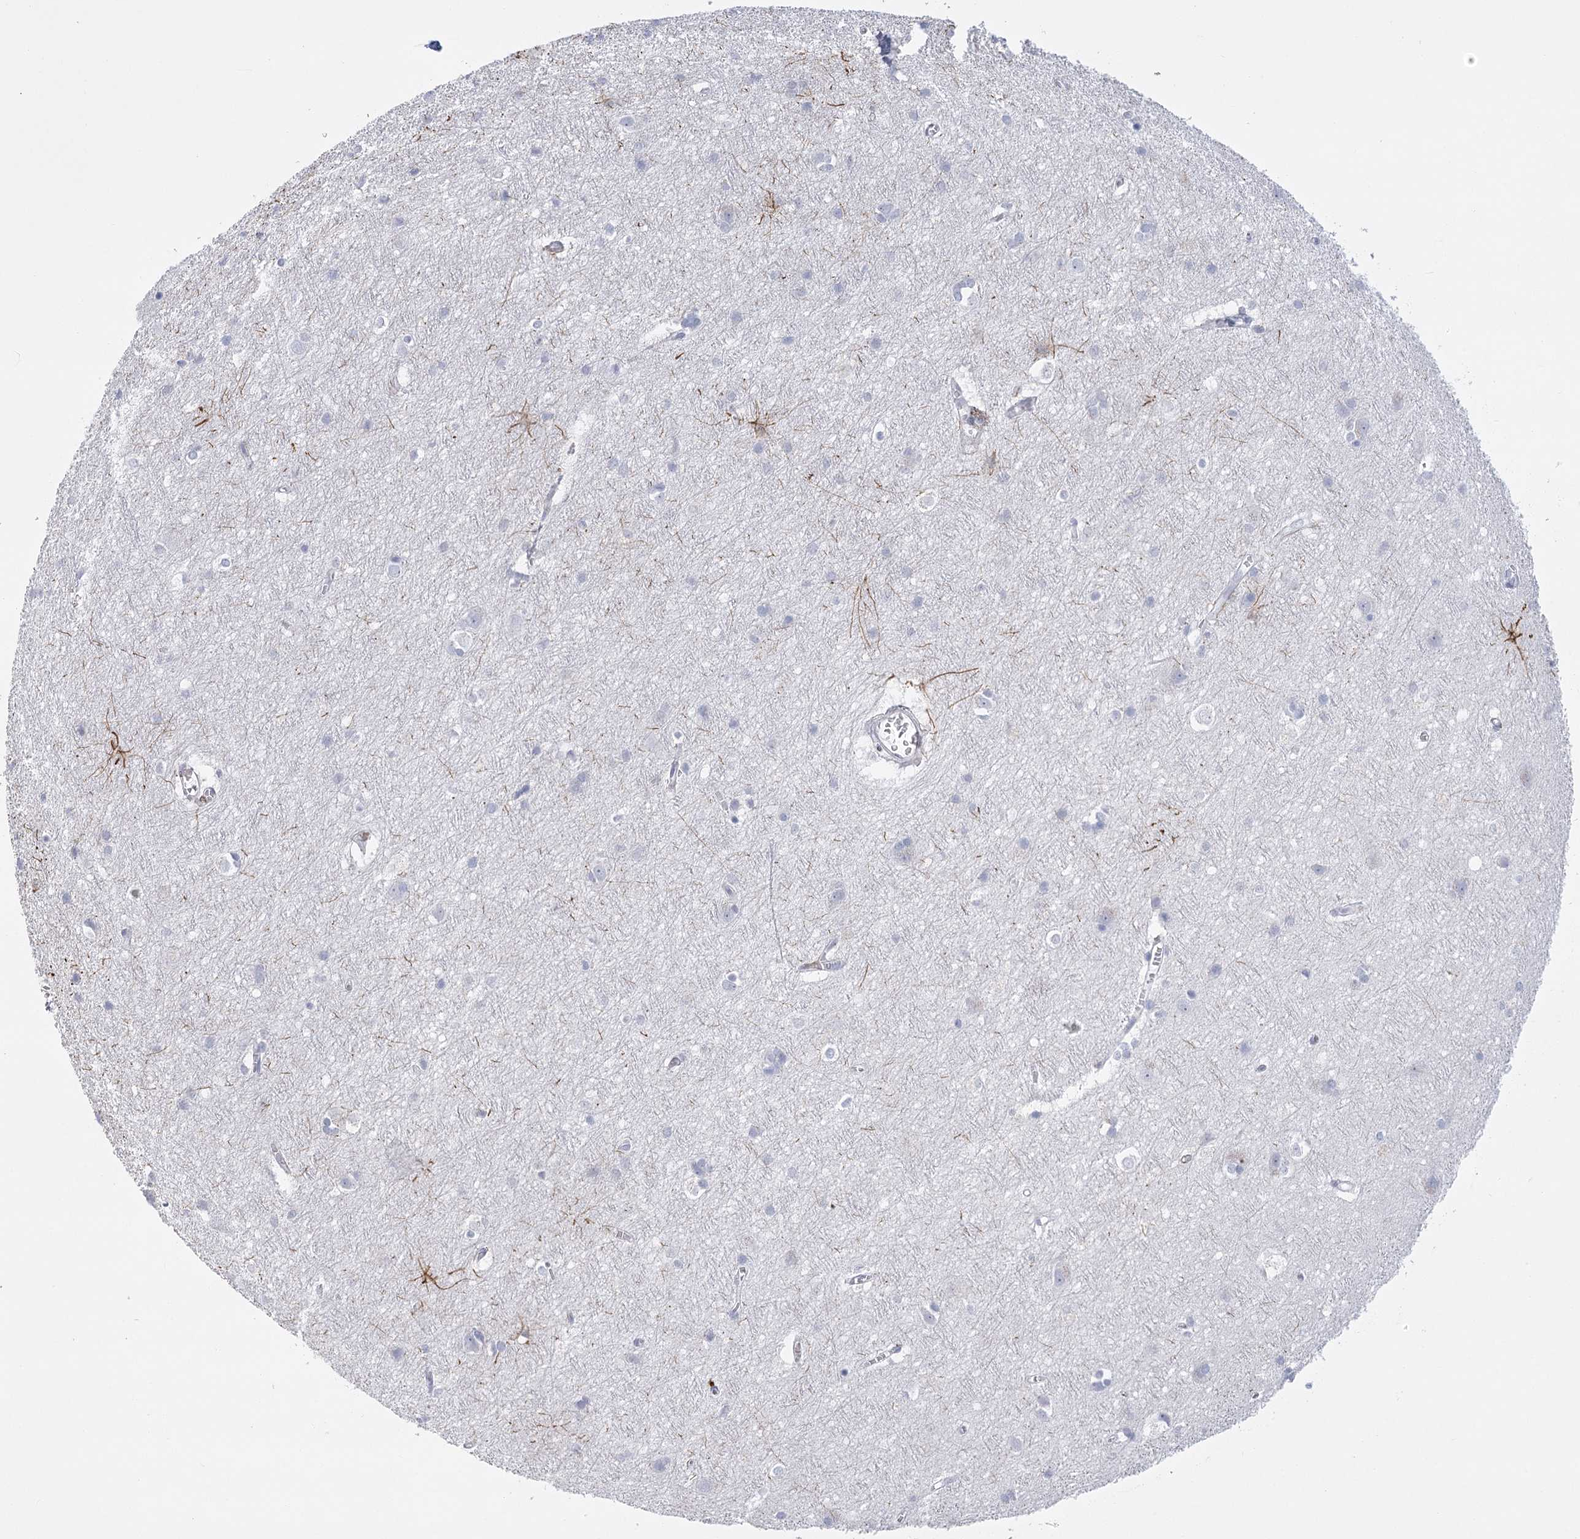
{"staining": {"intensity": "negative", "quantity": "none", "location": "none"}, "tissue": "cerebral cortex", "cell_type": "Endothelial cells", "image_type": "normal", "snomed": [{"axis": "morphology", "description": "Normal tissue, NOS"}, {"axis": "topography", "description": "Cerebral cortex"}], "caption": "Immunohistochemistry (IHC) of unremarkable human cerebral cortex reveals no expression in endothelial cells. Brightfield microscopy of IHC stained with DAB (brown) and hematoxylin (blue), captured at high magnification.", "gene": "FAM76B", "patient": {"sex": "male", "age": 54}}